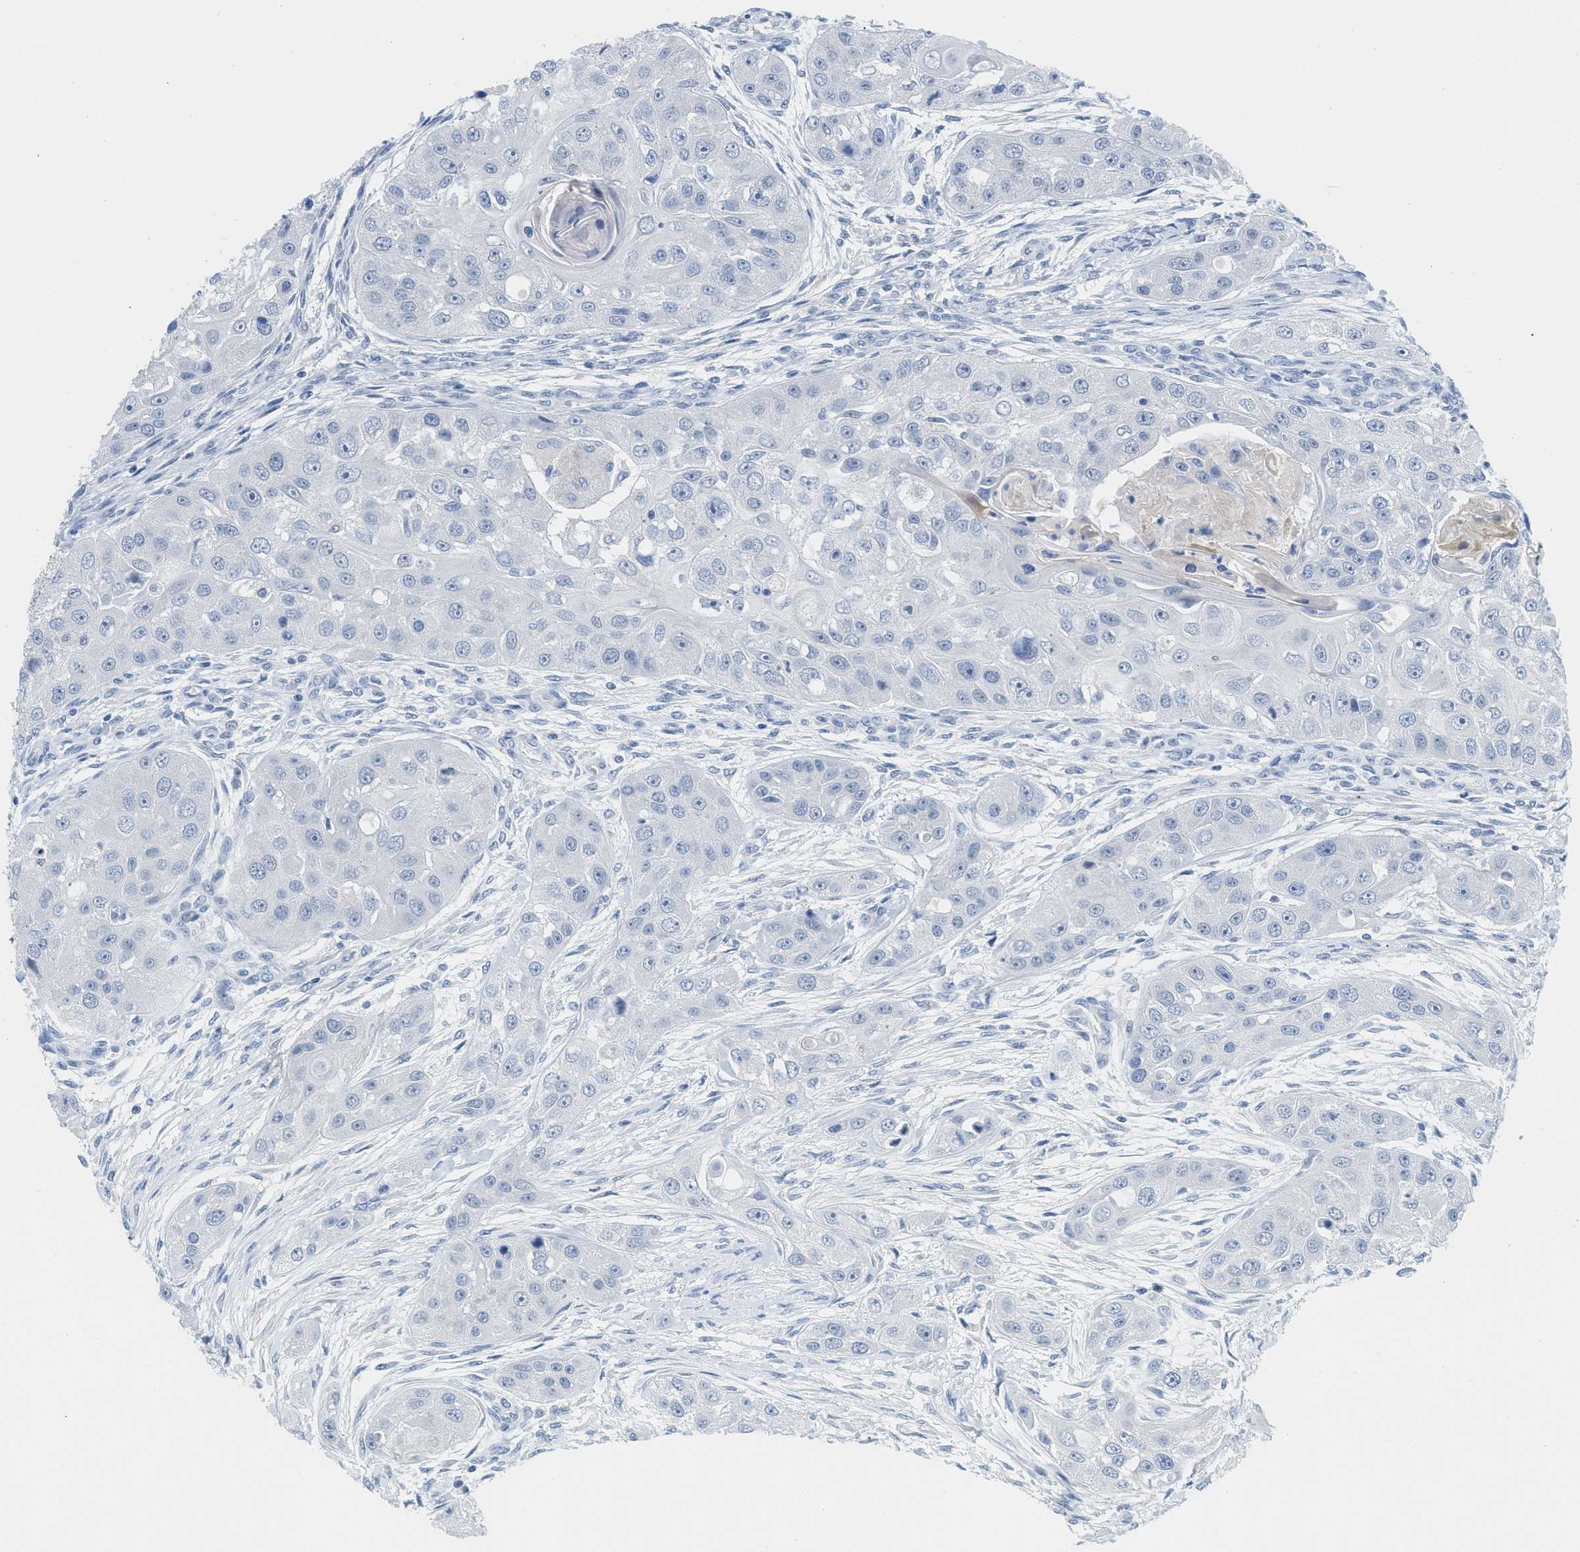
{"staining": {"intensity": "negative", "quantity": "none", "location": "none"}, "tissue": "head and neck cancer", "cell_type": "Tumor cells", "image_type": "cancer", "snomed": [{"axis": "morphology", "description": "Normal tissue, NOS"}, {"axis": "morphology", "description": "Squamous cell carcinoma, NOS"}, {"axis": "topography", "description": "Skeletal muscle"}, {"axis": "topography", "description": "Head-Neck"}], "caption": "Head and neck cancer (squamous cell carcinoma) was stained to show a protein in brown. There is no significant expression in tumor cells.", "gene": "HSF2", "patient": {"sex": "male", "age": 51}}